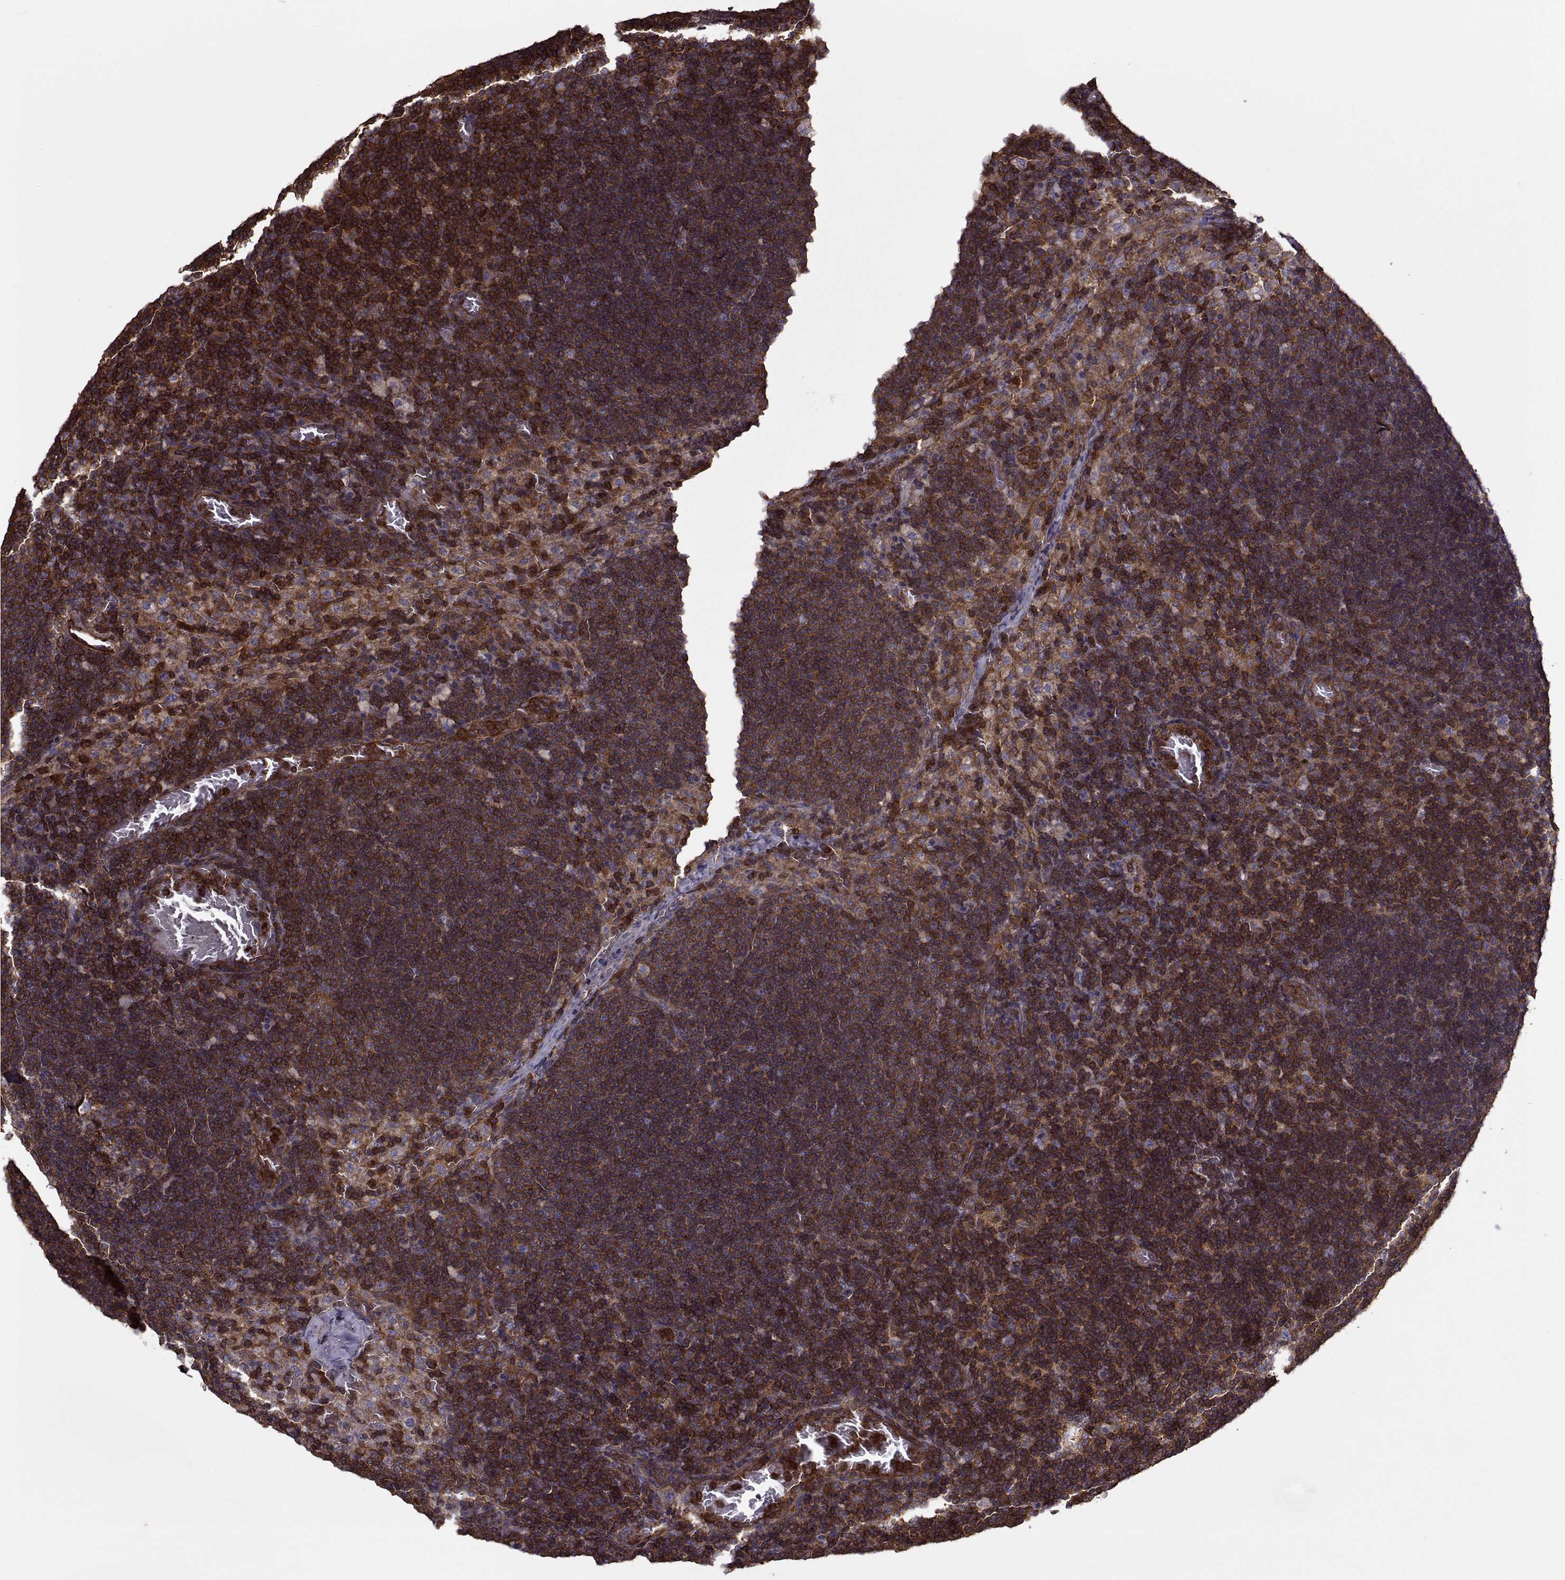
{"staining": {"intensity": "moderate", "quantity": "25%-75%", "location": "cytoplasmic/membranous"}, "tissue": "lymph node", "cell_type": "Germinal center cells", "image_type": "normal", "snomed": [{"axis": "morphology", "description": "Normal tissue, NOS"}, {"axis": "topography", "description": "Lymph node"}], "caption": "IHC of unremarkable lymph node displays medium levels of moderate cytoplasmic/membranous positivity in about 25%-75% of germinal center cells.", "gene": "MYH9", "patient": {"sex": "male", "age": 63}}